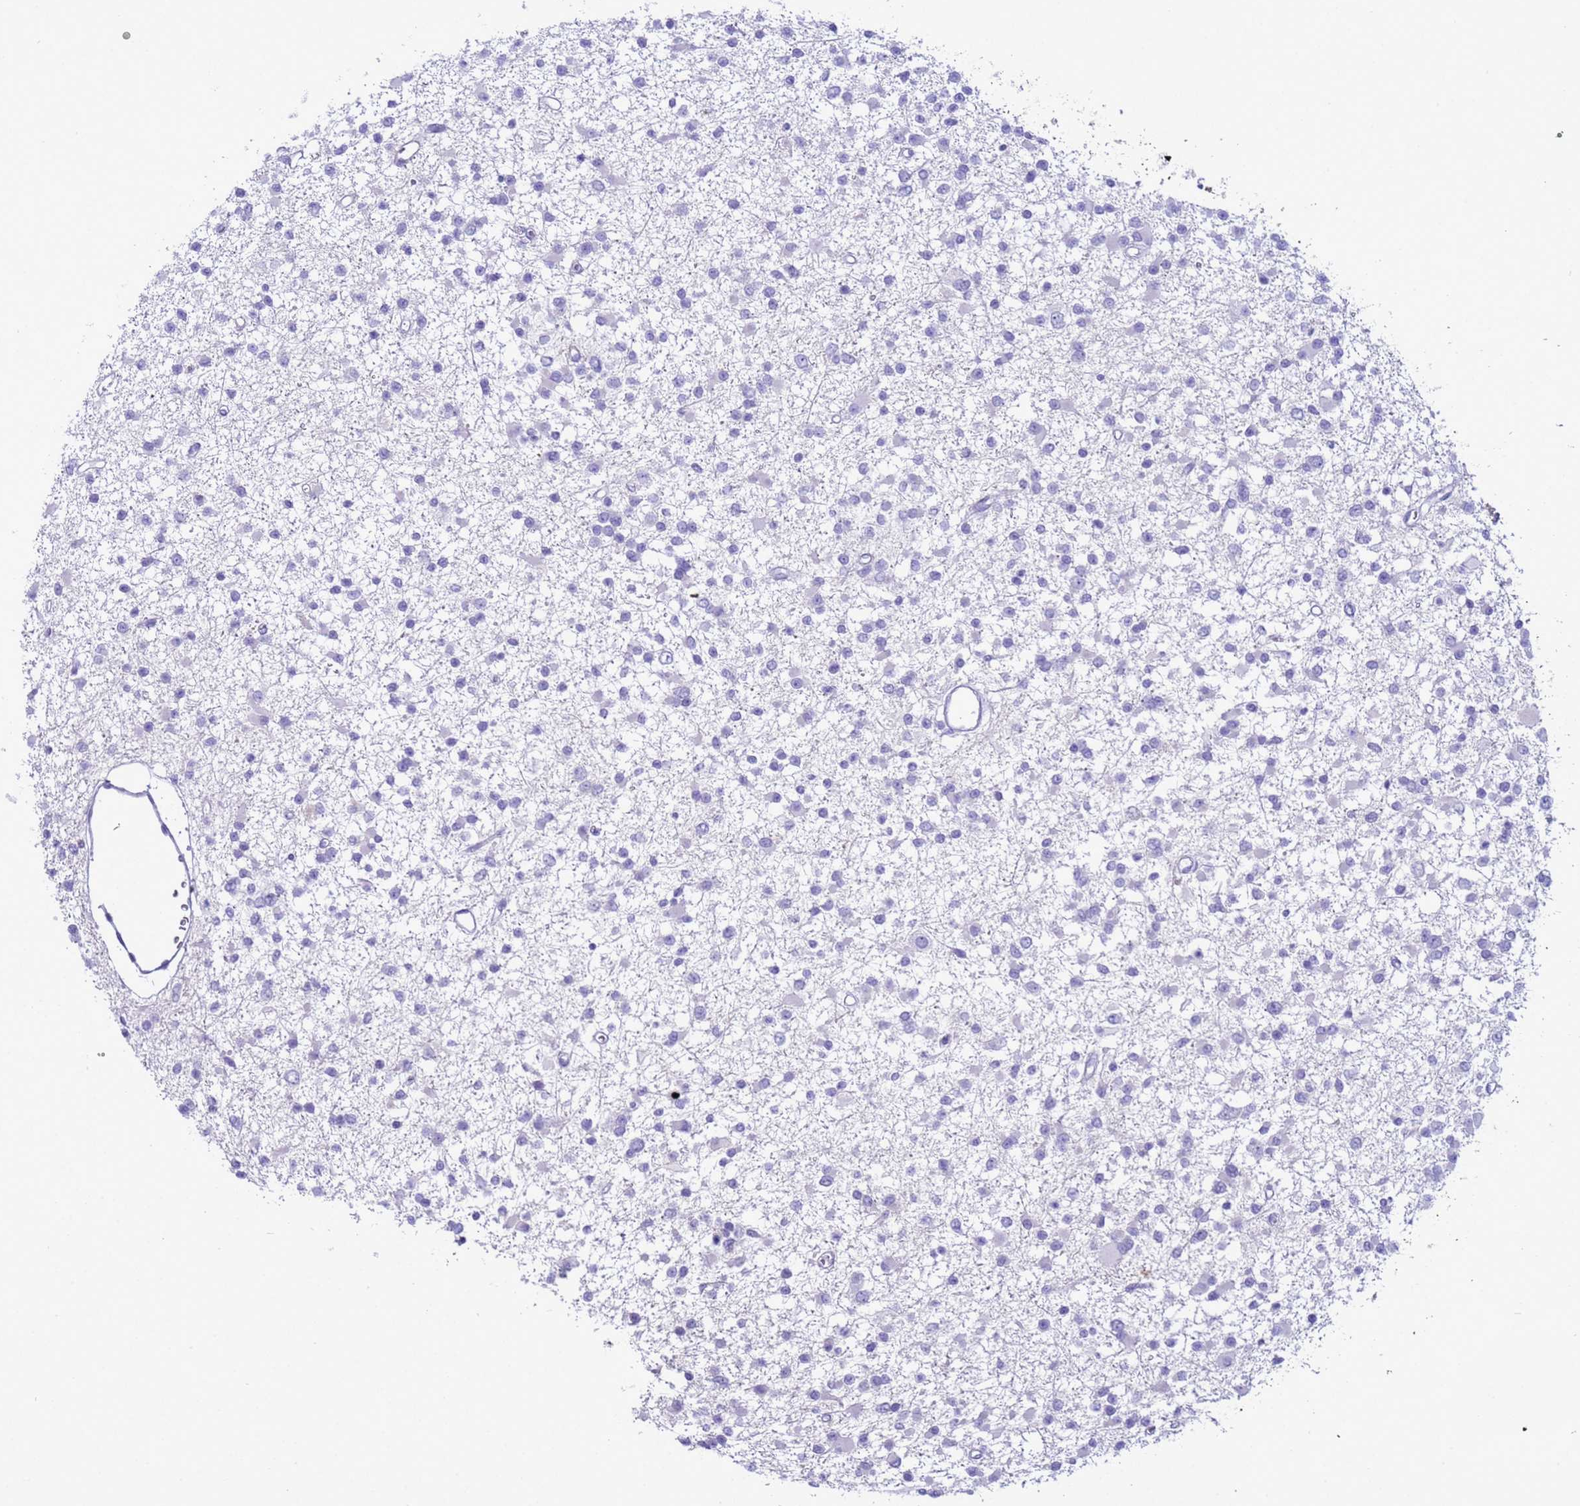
{"staining": {"intensity": "negative", "quantity": "none", "location": "none"}, "tissue": "glioma", "cell_type": "Tumor cells", "image_type": "cancer", "snomed": [{"axis": "morphology", "description": "Glioma, malignant, Low grade"}, {"axis": "topography", "description": "Brain"}], "caption": "High power microscopy histopathology image of an IHC histopathology image of glioma, revealing no significant positivity in tumor cells. Brightfield microscopy of immunohistochemistry (IHC) stained with DAB (brown) and hematoxylin (blue), captured at high magnification.", "gene": "CST4", "patient": {"sex": "female", "age": 22}}